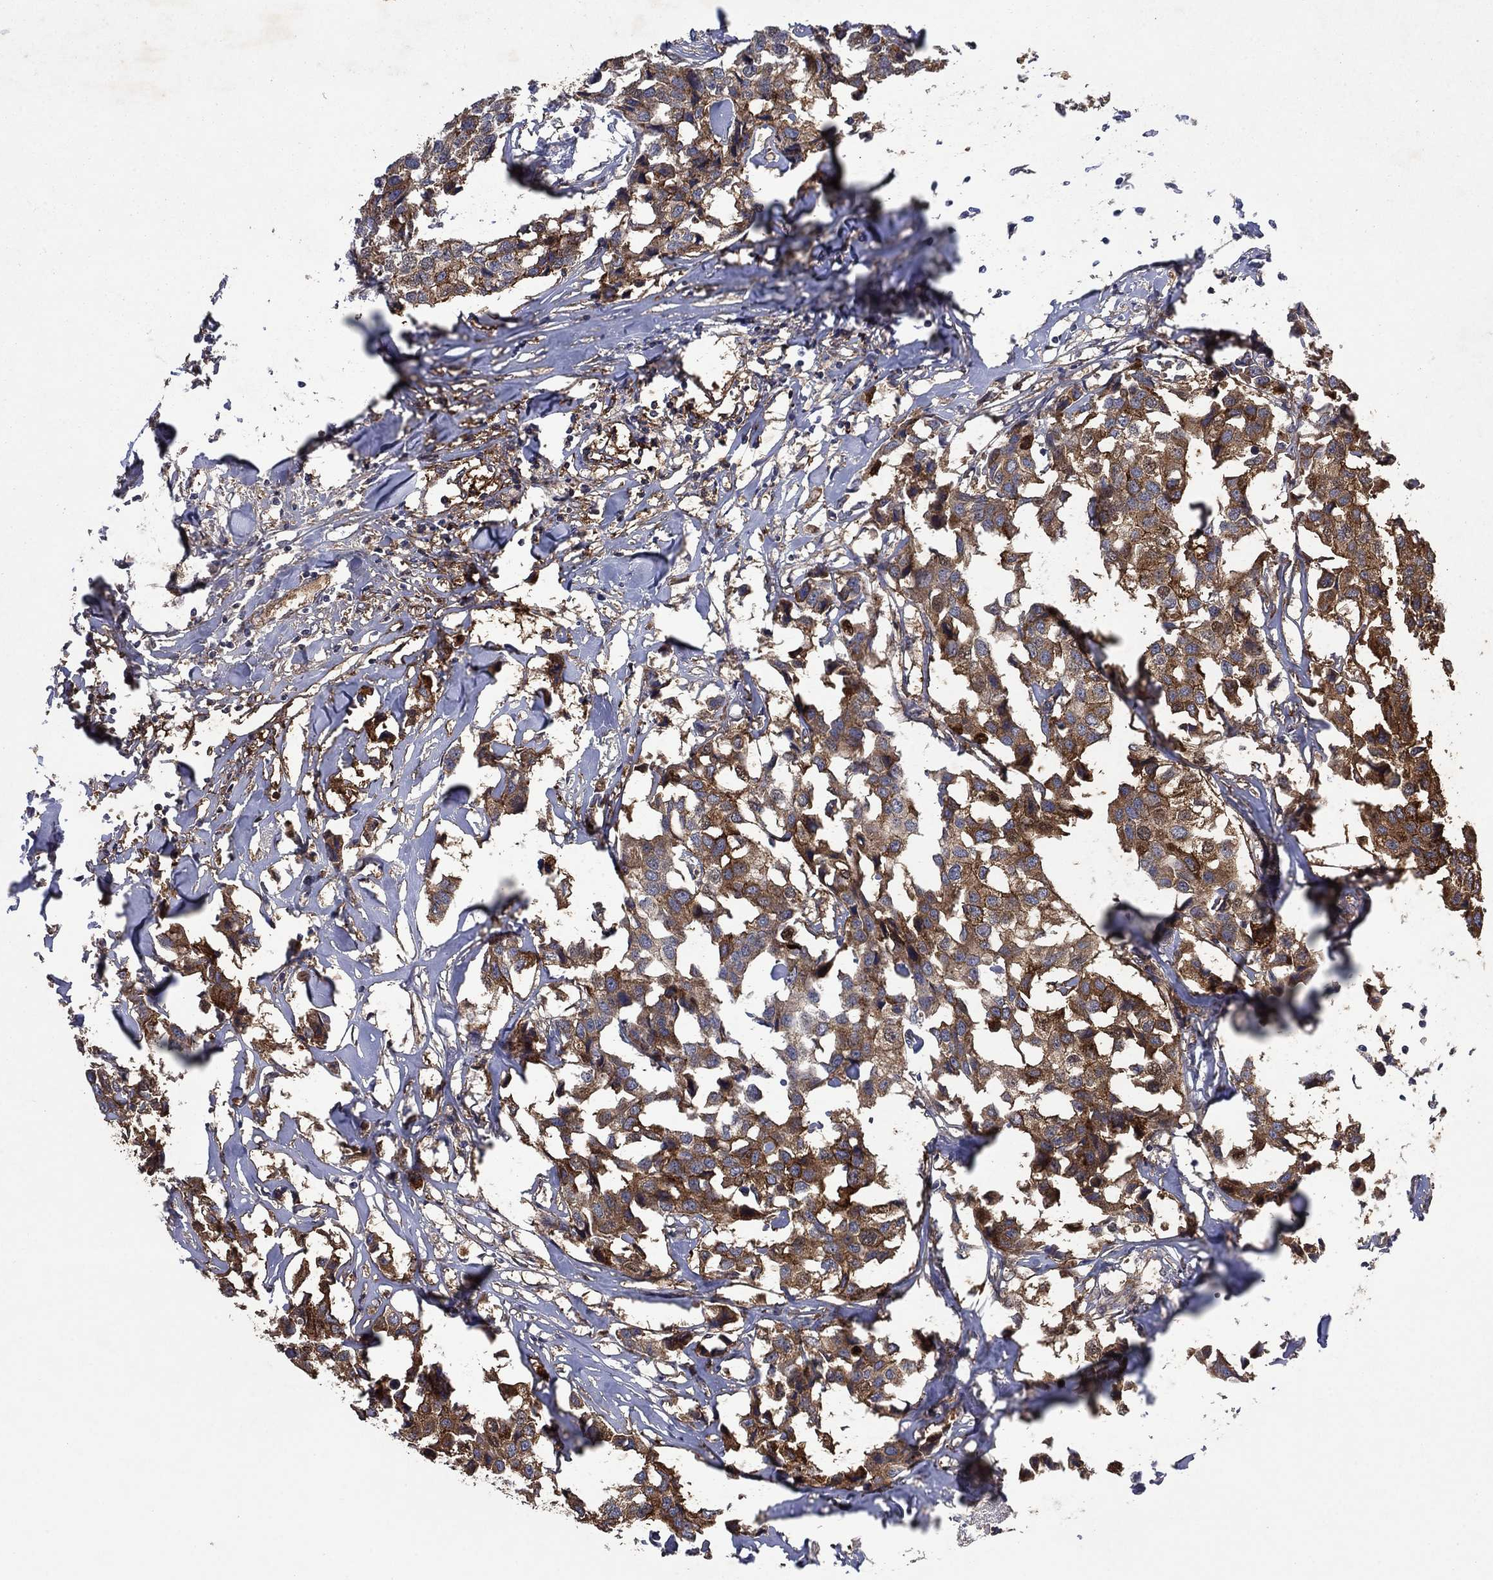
{"staining": {"intensity": "moderate", "quantity": ">75%", "location": "cytoplasmic/membranous"}, "tissue": "breast cancer", "cell_type": "Tumor cells", "image_type": "cancer", "snomed": [{"axis": "morphology", "description": "Duct carcinoma"}, {"axis": "topography", "description": "Breast"}], "caption": "Breast cancer was stained to show a protein in brown. There is medium levels of moderate cytoplasmic/membranous positivity in approximately >75% of tumor cells.", "gene": "SDC1", "patient": {"sex": "female", "age": 80}}